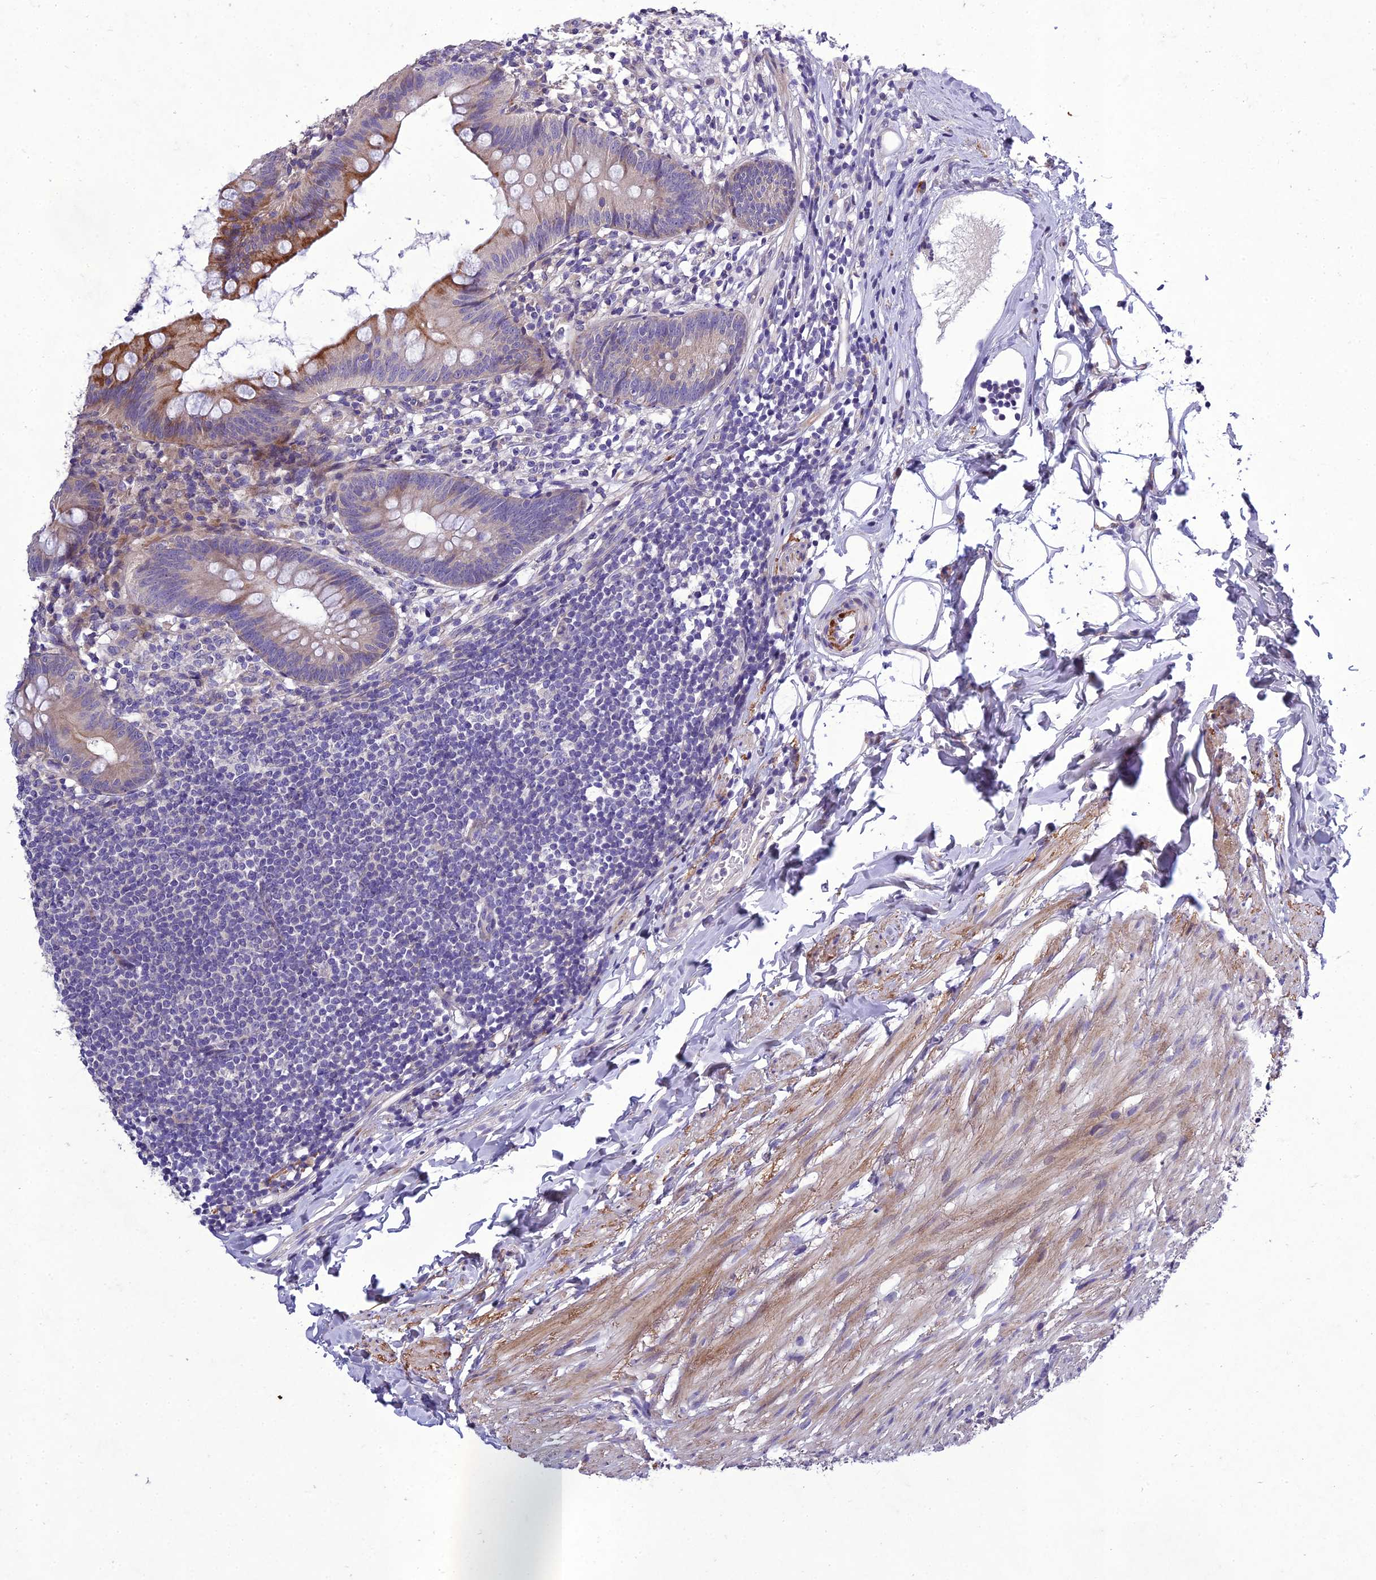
{"staining": {"intensity": "moderate", "quantity": "<25%", "location": "cytoplasmic/membranous"}, "tissue": "appendix", "cell_type": "Glandular cells", "image_type": "normal", "snomed": [{"axis": "morphology", "description": "Normal tissue, NOS"}, {"axis": "topography", "description": "Appendix"}], "caption": "DAB (3,3'-diaminobenzidine) immunohistochemical staining of benign appendix shows moderate cytoplasmic/membranous protein positivity in about <25% of glandular cells.", "gene": "ADIPOR2", "patient": {"sex": "female", "age": 62}}